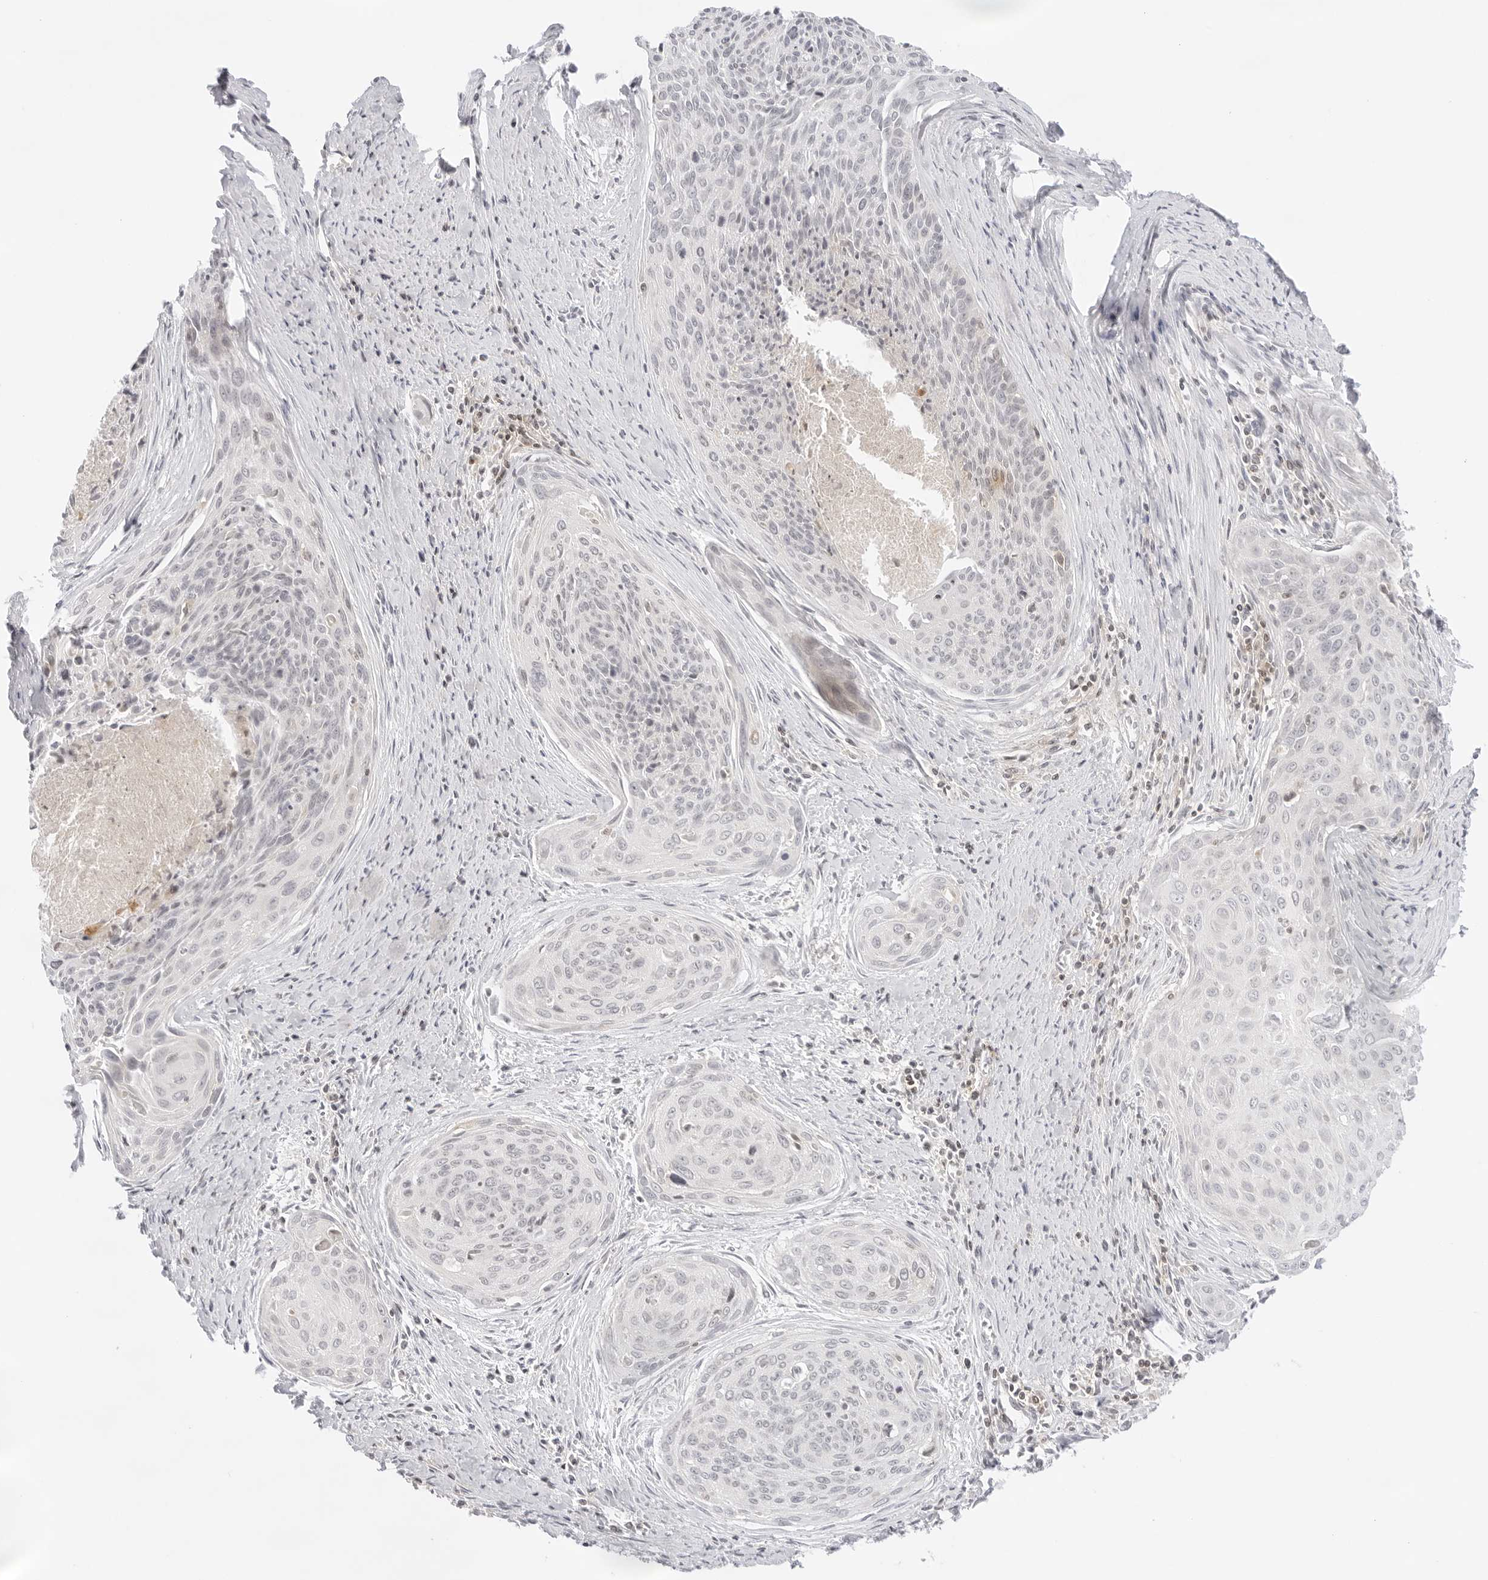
{"staining": {"intensity": "negative", "quantity": "none", "location": "none"}, "tissue": "cervical cancer", "cell_type": "Tumor cells", "image_type": "cancer", "snomed": [{"axis": "morphology", "description": "Squamous cell carcinoma, NOS"}, {"axis": "topography", "description": "Cervix"}], "caption": "This is an immunohistochemistry micrograph of human squamous cell carcinoma (cervical). There is no expression in tumor cells.", "gene": "TNFRSF14", "patient": {"sex": "female", "age": 55}}